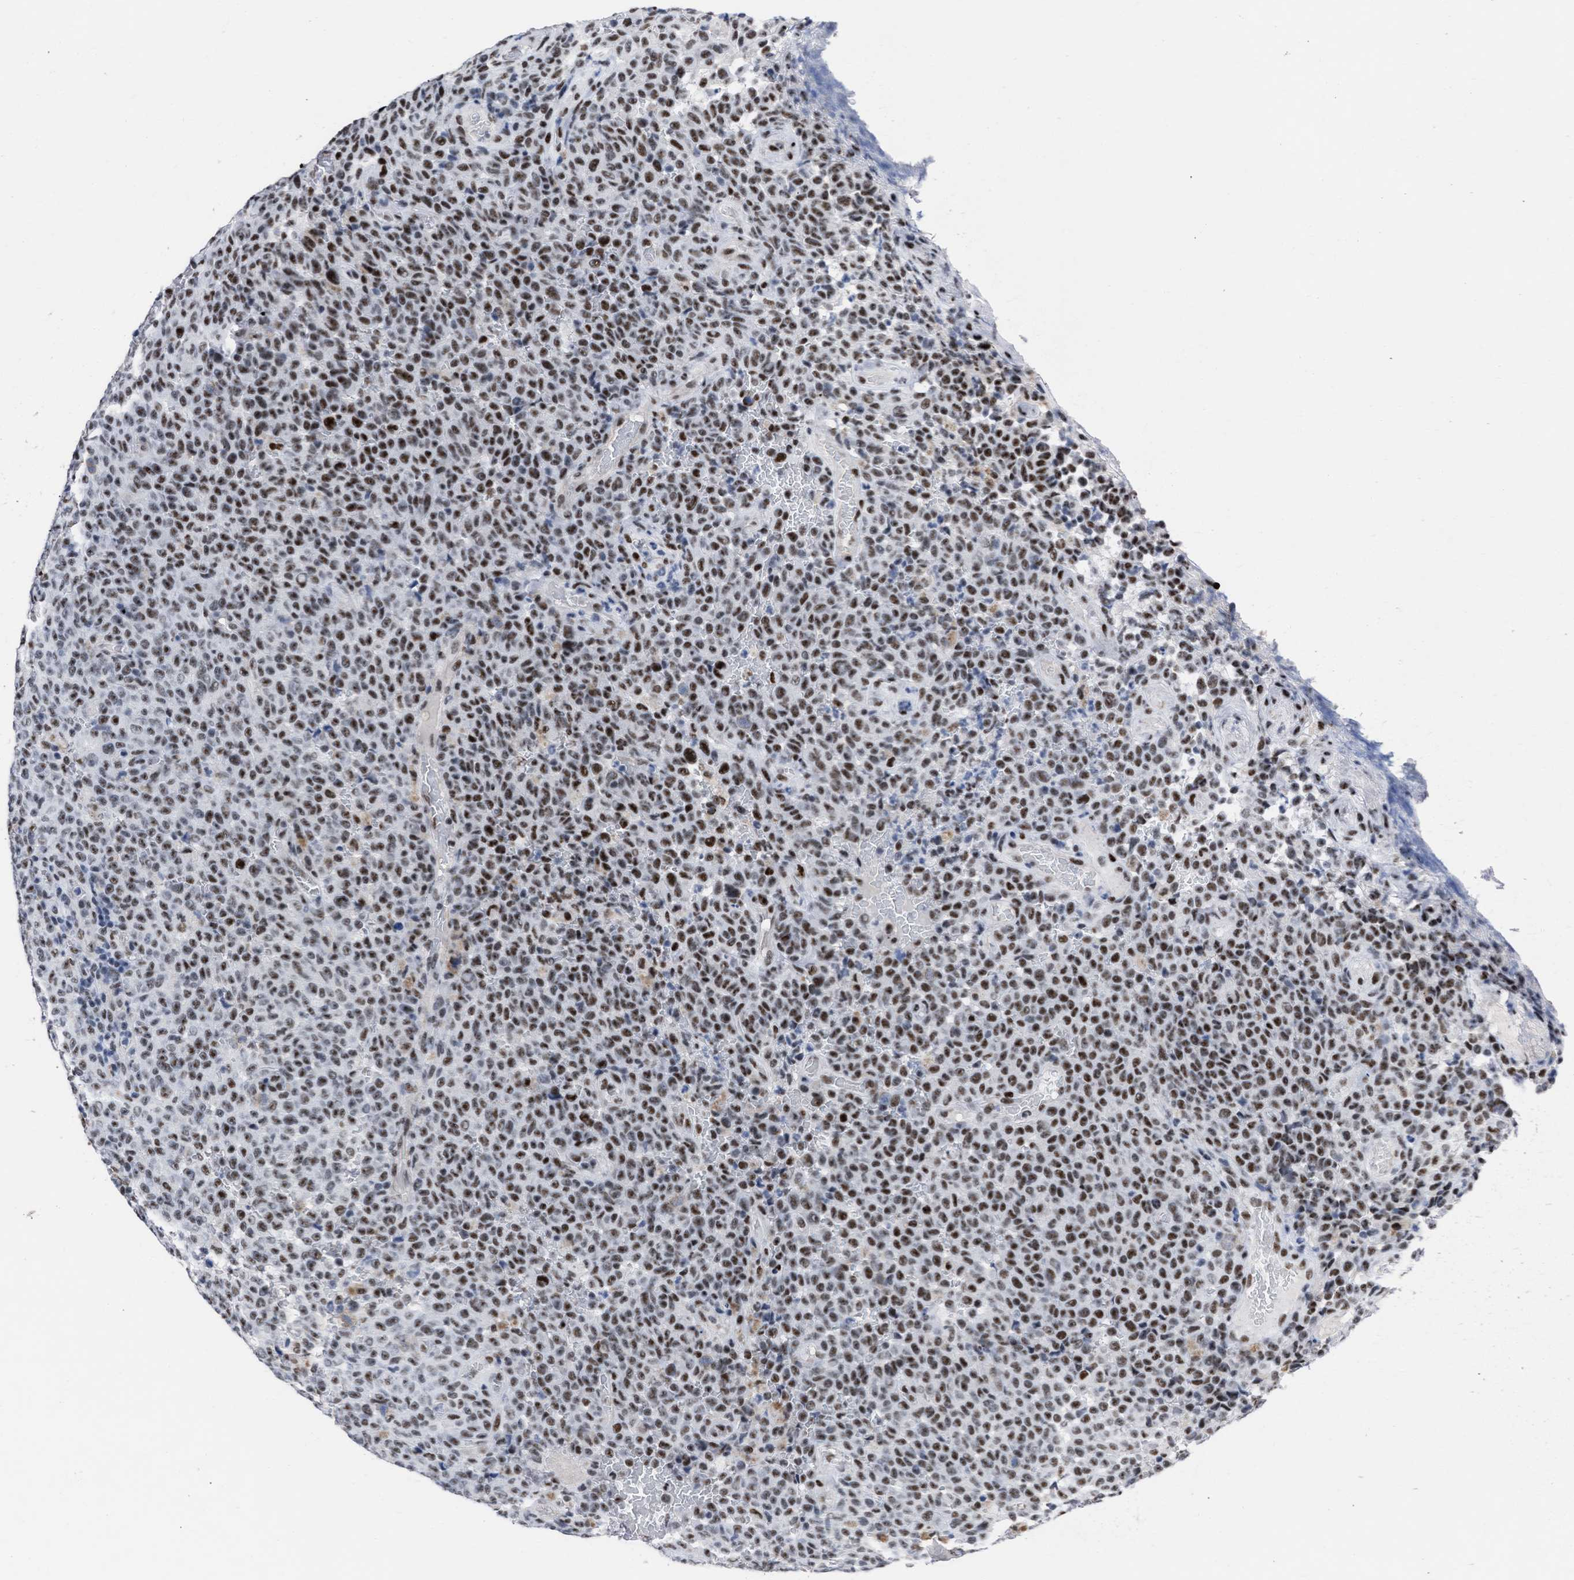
{"staining": {"intensity": "strong", "quantity": ">75%", "location": "nuclear"}, "tissue": "melanoma", "cell_type": "Tumor cells", "image_type": "cancer", "snomed": [{"axis": "morphology", "description": "Malignant melanoma, NOS"}, {"axis": "topography", "description": "Skin"}], "caption": "Approximately >75% of tumor cells in human melanoma show strong nuclear protein staining as visualized by brown immunohistochemical staining.", "gene": "DDX41", "patient": {"sex": "female", "age": 82}}